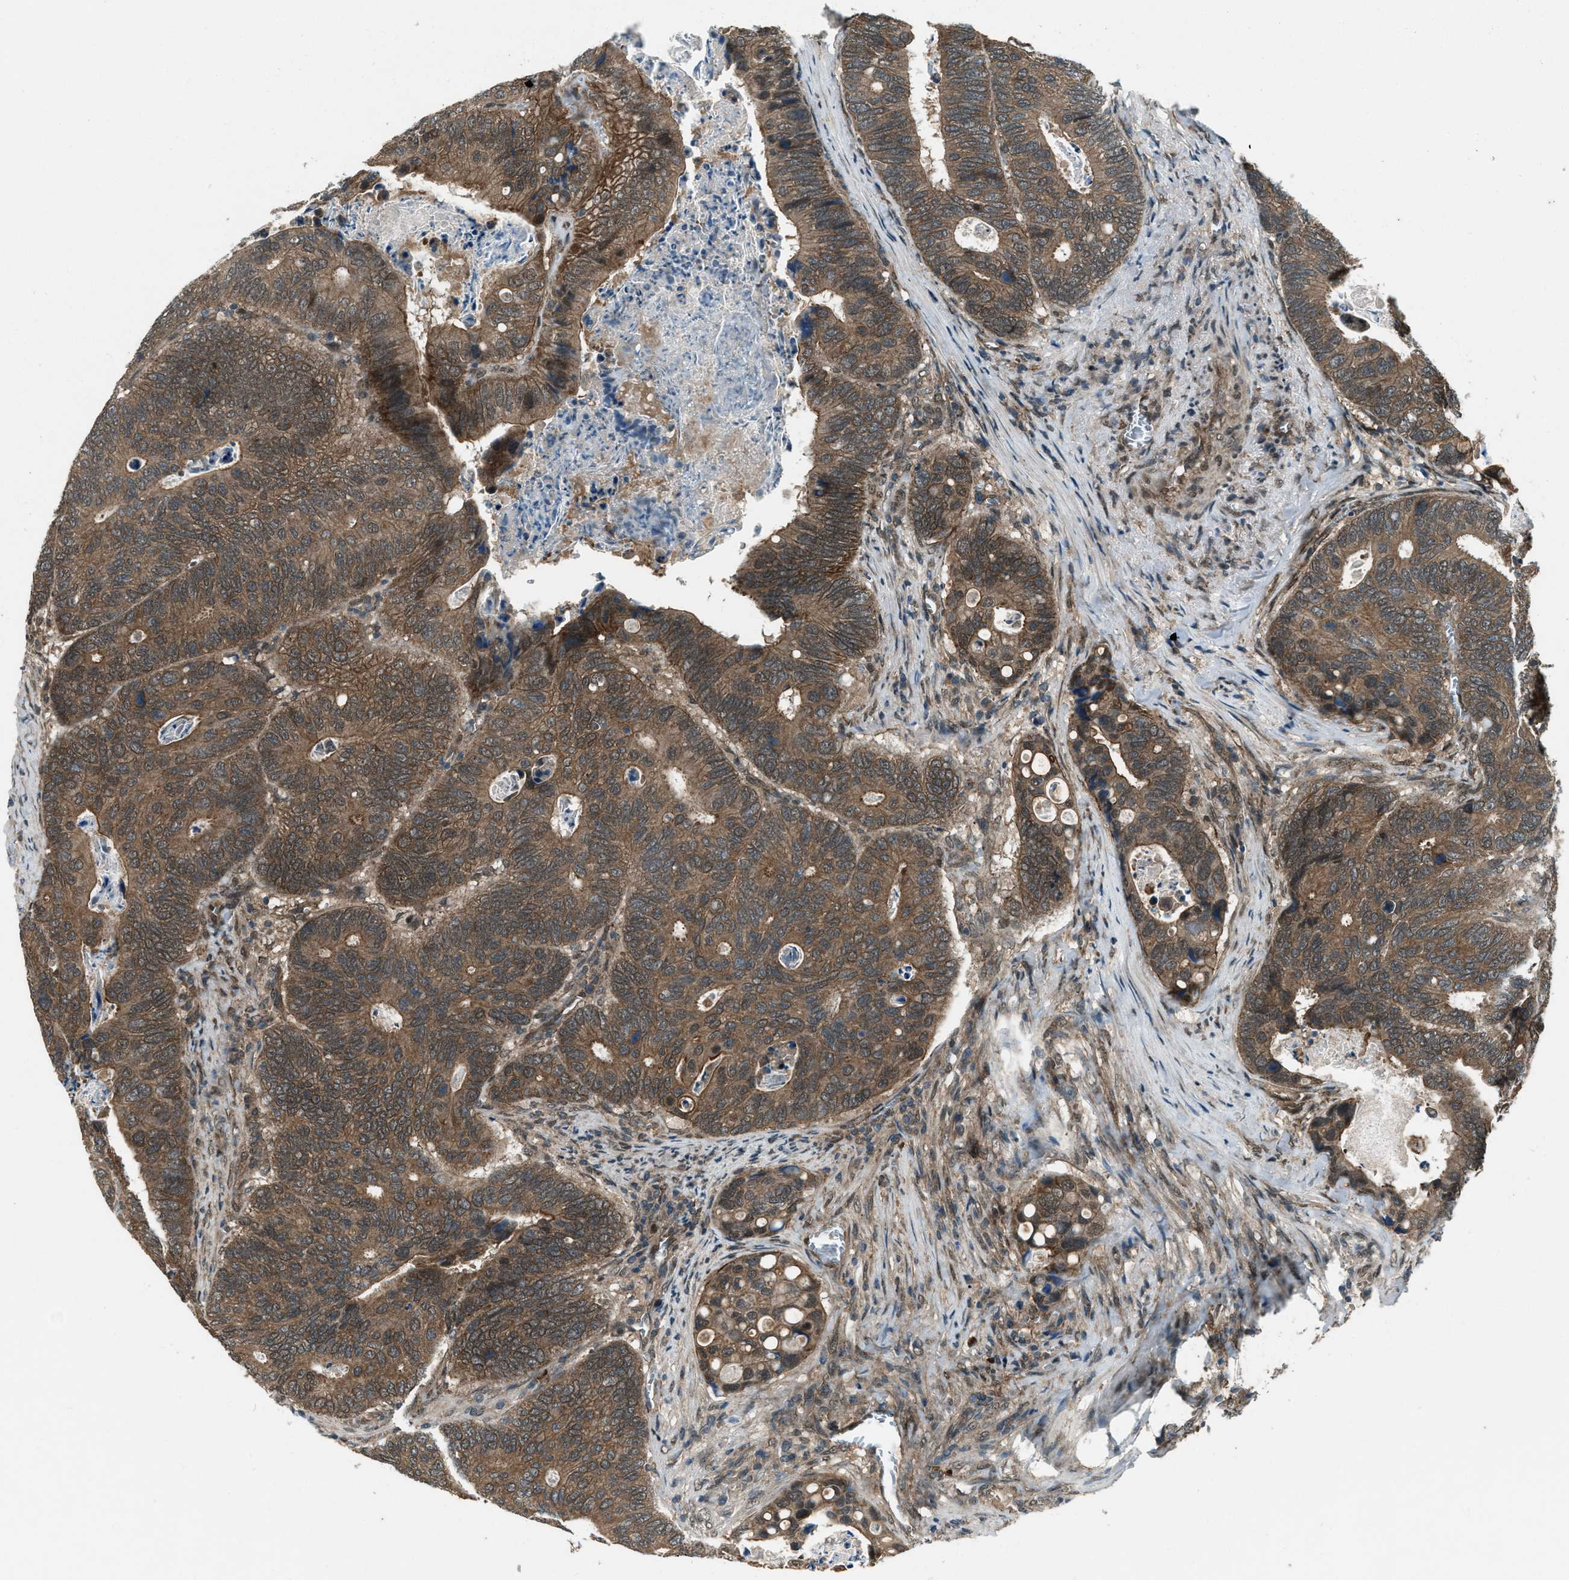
{"staining": {"intensity": "moderate", "quantity": ">75%", "location": "cytoplasmic/membranous"}, "tissue": "colorectal cancer", "cell_type": "Tumor cells", "image_type": "cancer", "snomed": [{"axis": "morphology", "description": "Inflammation, NOS"}, {"axis": "morphology", "description": "Adenocarcinoma, NOS"}, {"axis": "topography", "description": "Colon"}], "caption": "DAB immunohistochemical staining of human colorectal adenocarcinoma demonstrates moderate cytoplasmic/membranous protein positivity in about >75% of tumor cells.", "gene": "SVIL", "patient": {"sex": "male", "age": 72}}